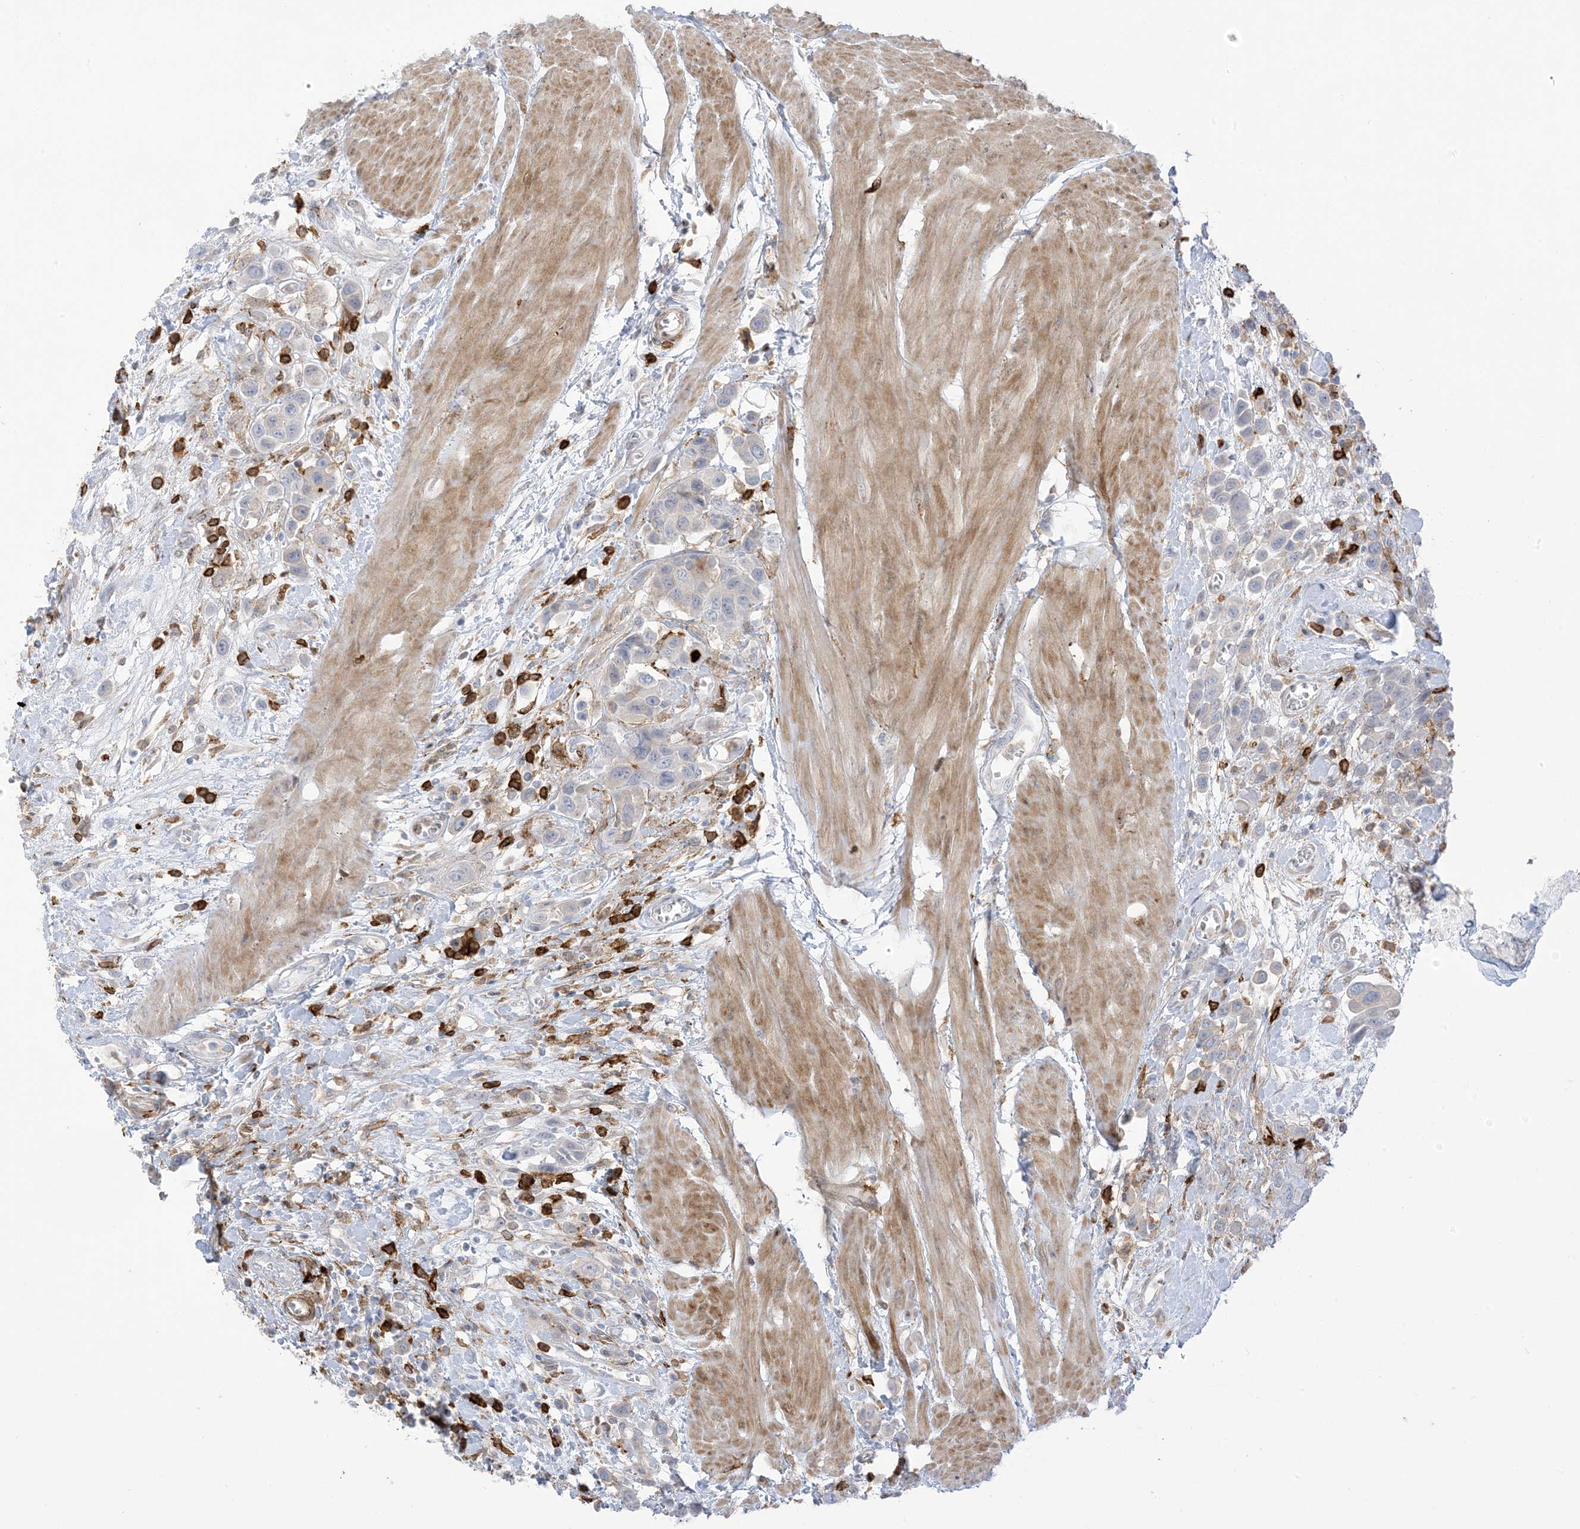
{"staining": {"intensity": "negative", "quantity": "none", "location": "none"}, "tissue": "urothelial cancer", "cell_type": "Tumor cells", "image_type": "cancer", "snomed": [{"axis": "morphology", "description": "Urothelial carcinoma, High grade"}, {"axis": "topography", "description": "Urinary bladder"}], "caption": "The immunohistochemistry (IHC) histopathology image has no significant expression in tumor cells of urothelial carcinoma (high-grade) tissue.", "gene": "ICMT", "patient": {"sex": "male", "age": 50}}